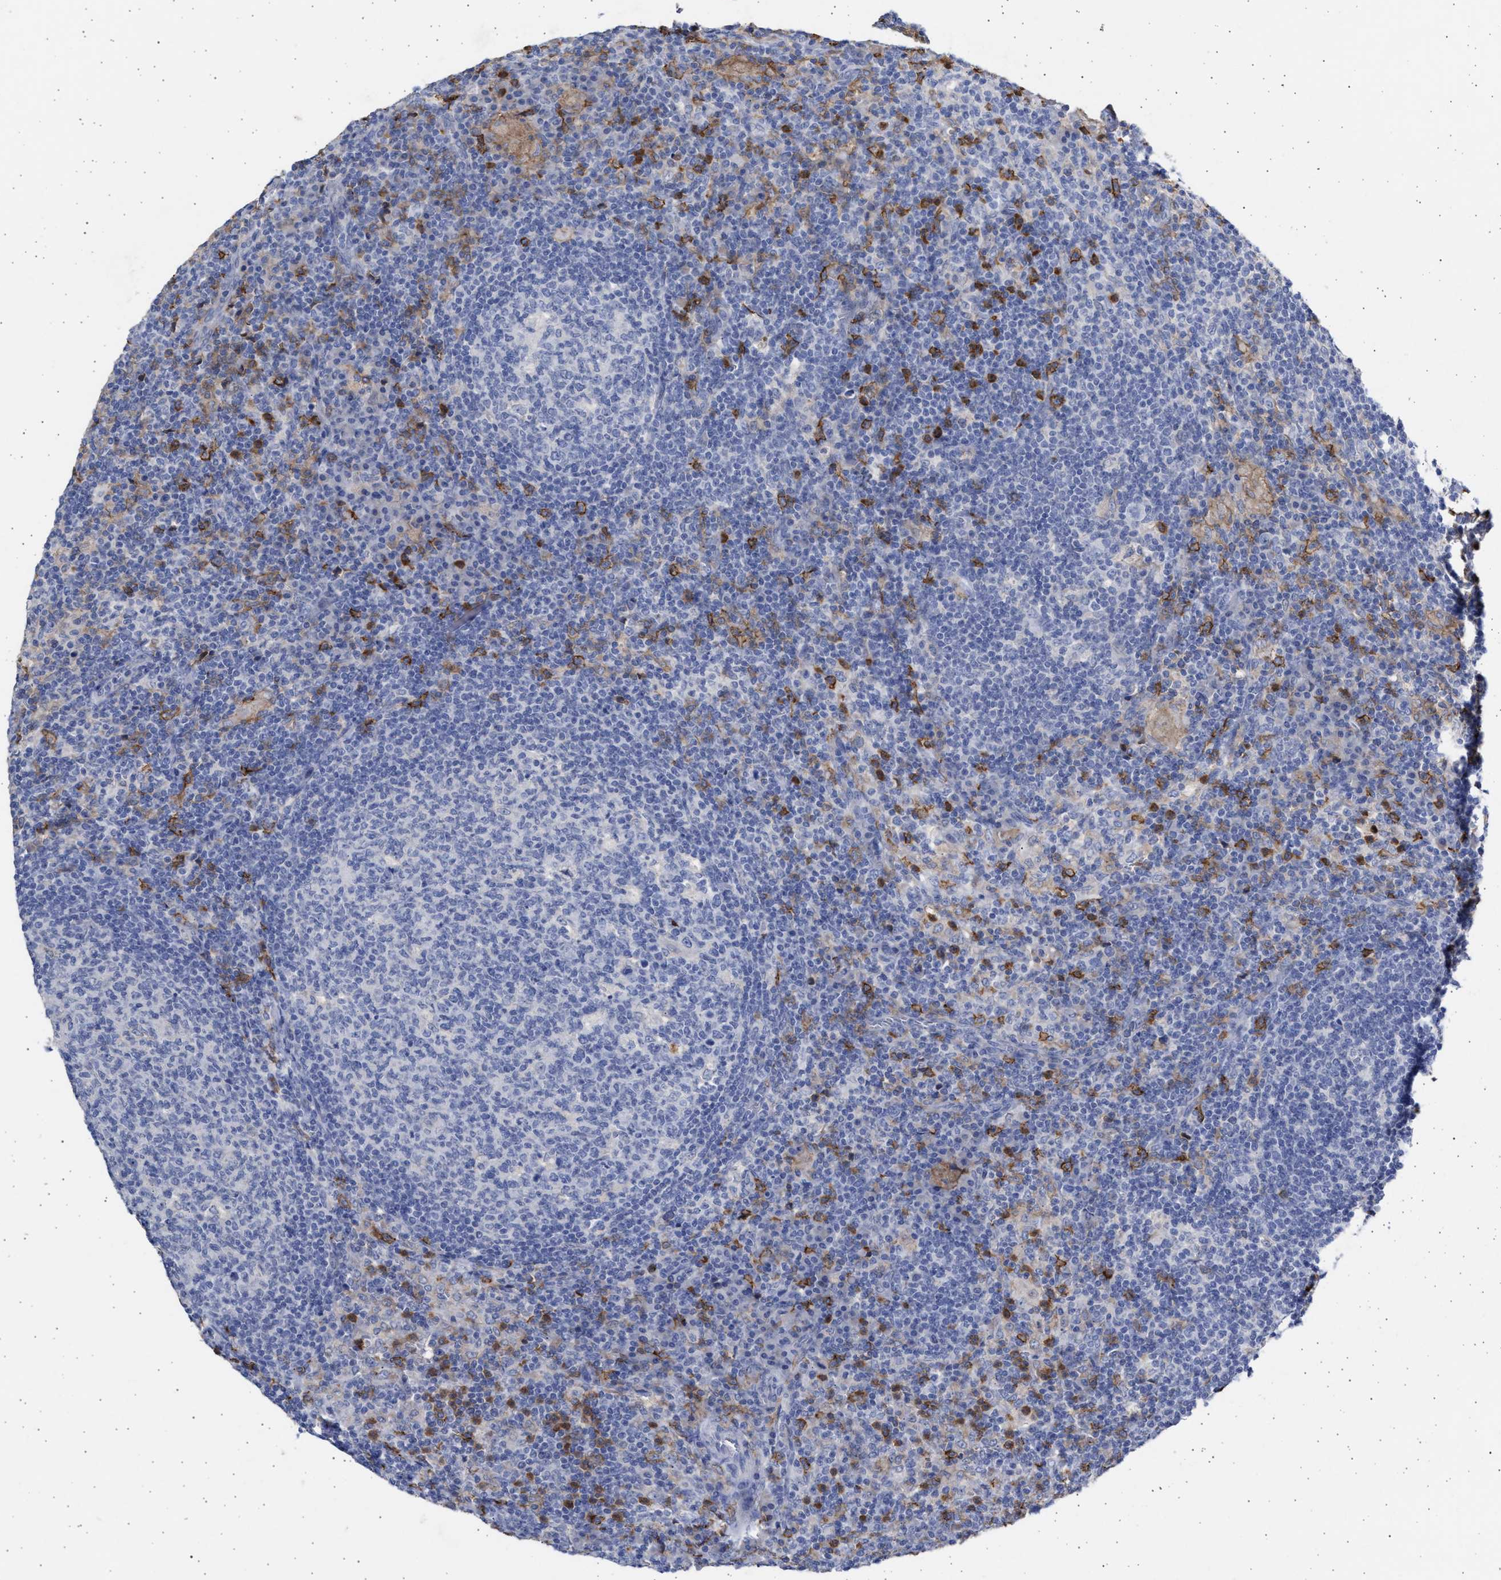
{"staining": {"intensity": "negative", "quantity": "none", "location": "none"}, "tissue": "lymph node", "cell_type": "Germinal center cells", "image_type": "normal", "snomed": [{"axis": "morphology", "description": "Normal tissue, NOS"}, {"axis": "morphology", "description": "Inflammation, NOS"}, {"axis": "topography", "description": "Lymph node"}], "caption": "DAB (3,3'-diaminobenzidine) immunohistochemical staining of normal human lymph node displays no significant expression in germinal center cells.", "gene": "FCER1A", "patient": {"sex": "male", "age": 55}}